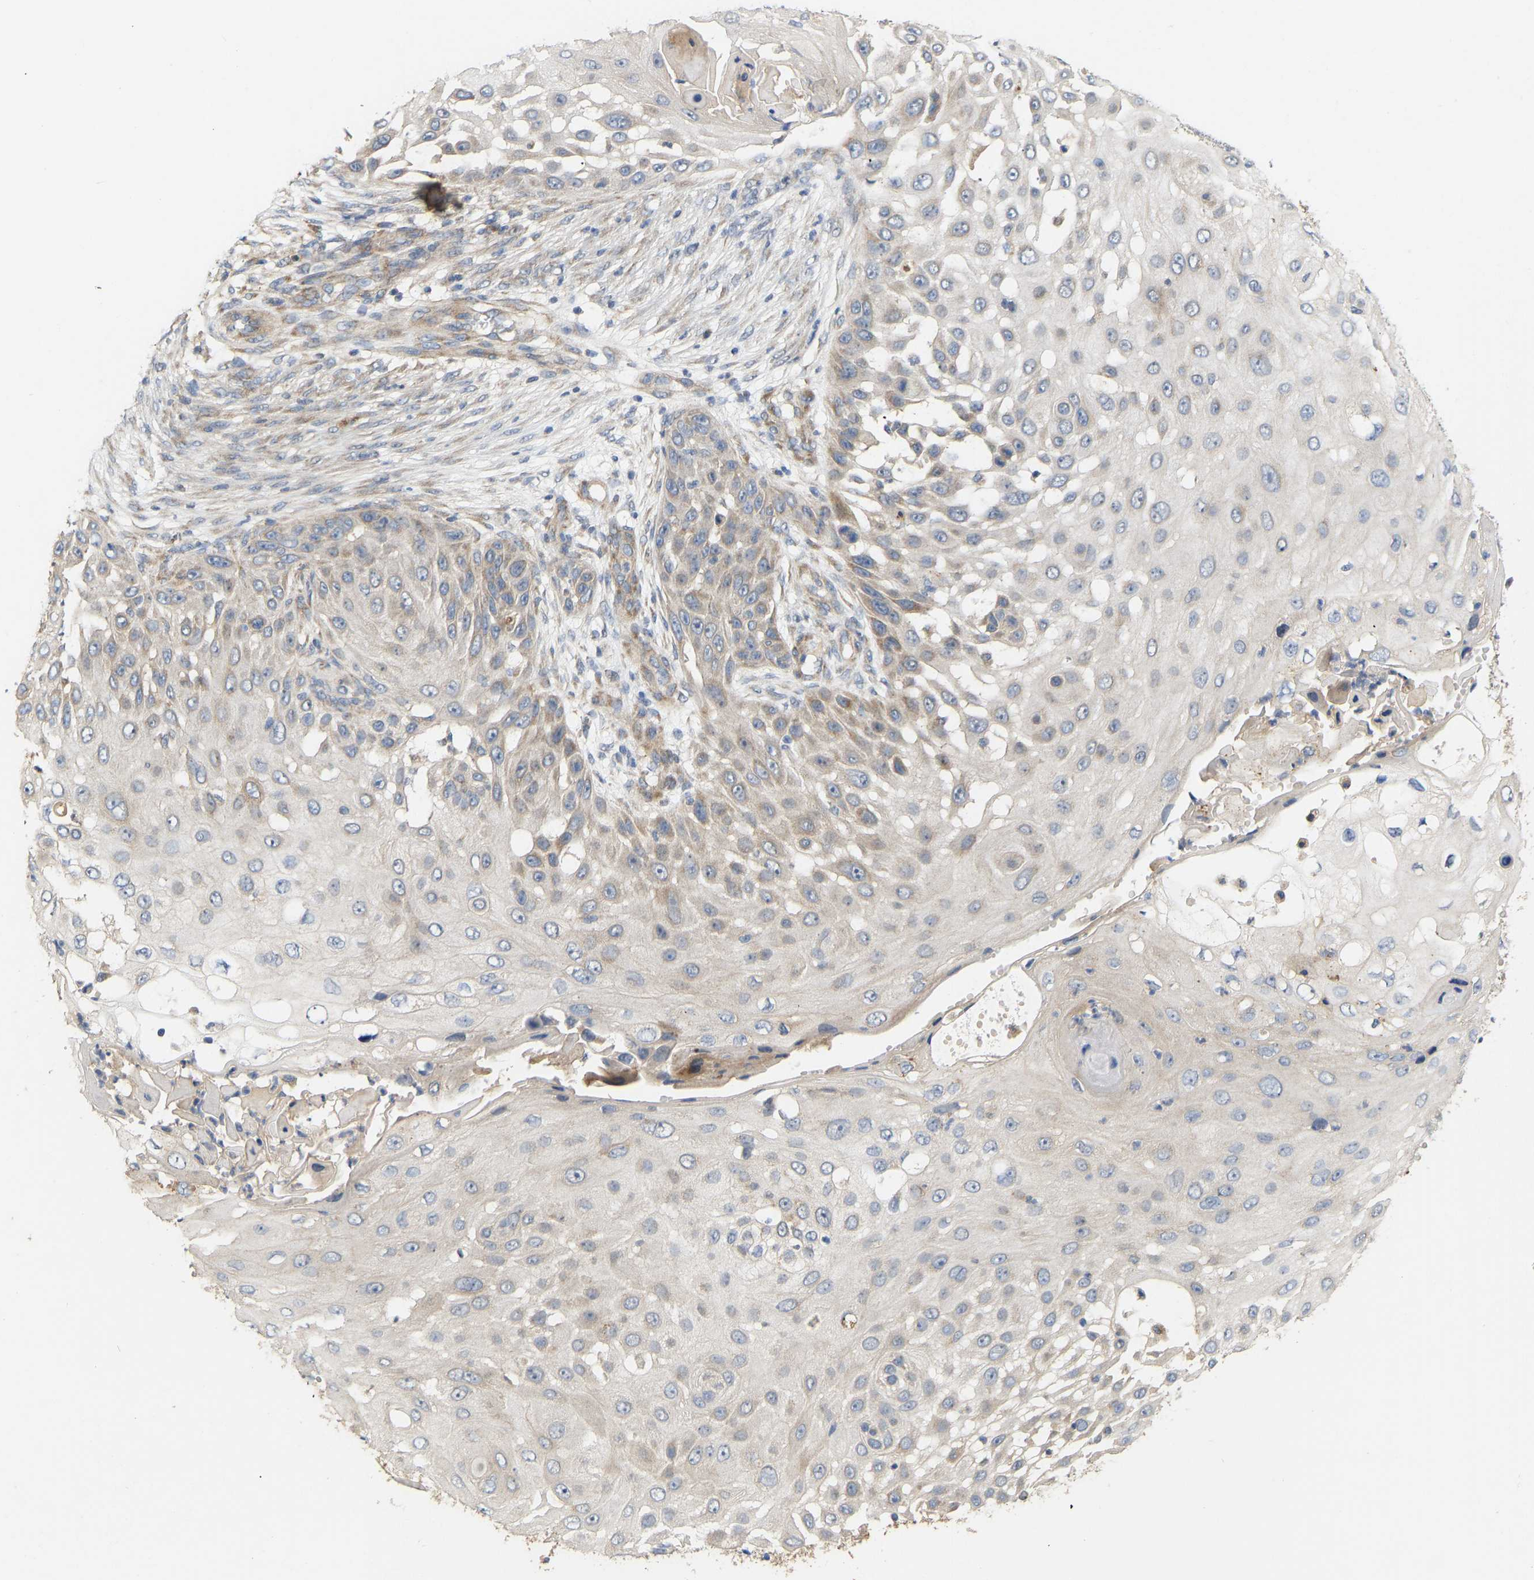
{"staining": {"intensity": "weak", "quantity": "<25%", "location": "cytoplasmic/membranous"}, "tissue": "skin cancer", "cell_type": "Tumor cells", "image_type": "cancer", "snomed": [{"axis": "morphology", "description": "Squamous cell carcinoma, NOS"}, {"axis": "topography", "description": "Skin"}], "caption": "Tumor cells are negative for protein expression in human squamous cell carcinoma (skin).", "gene": "HACD2", "patient": {"sex": "female", "age": 44}}